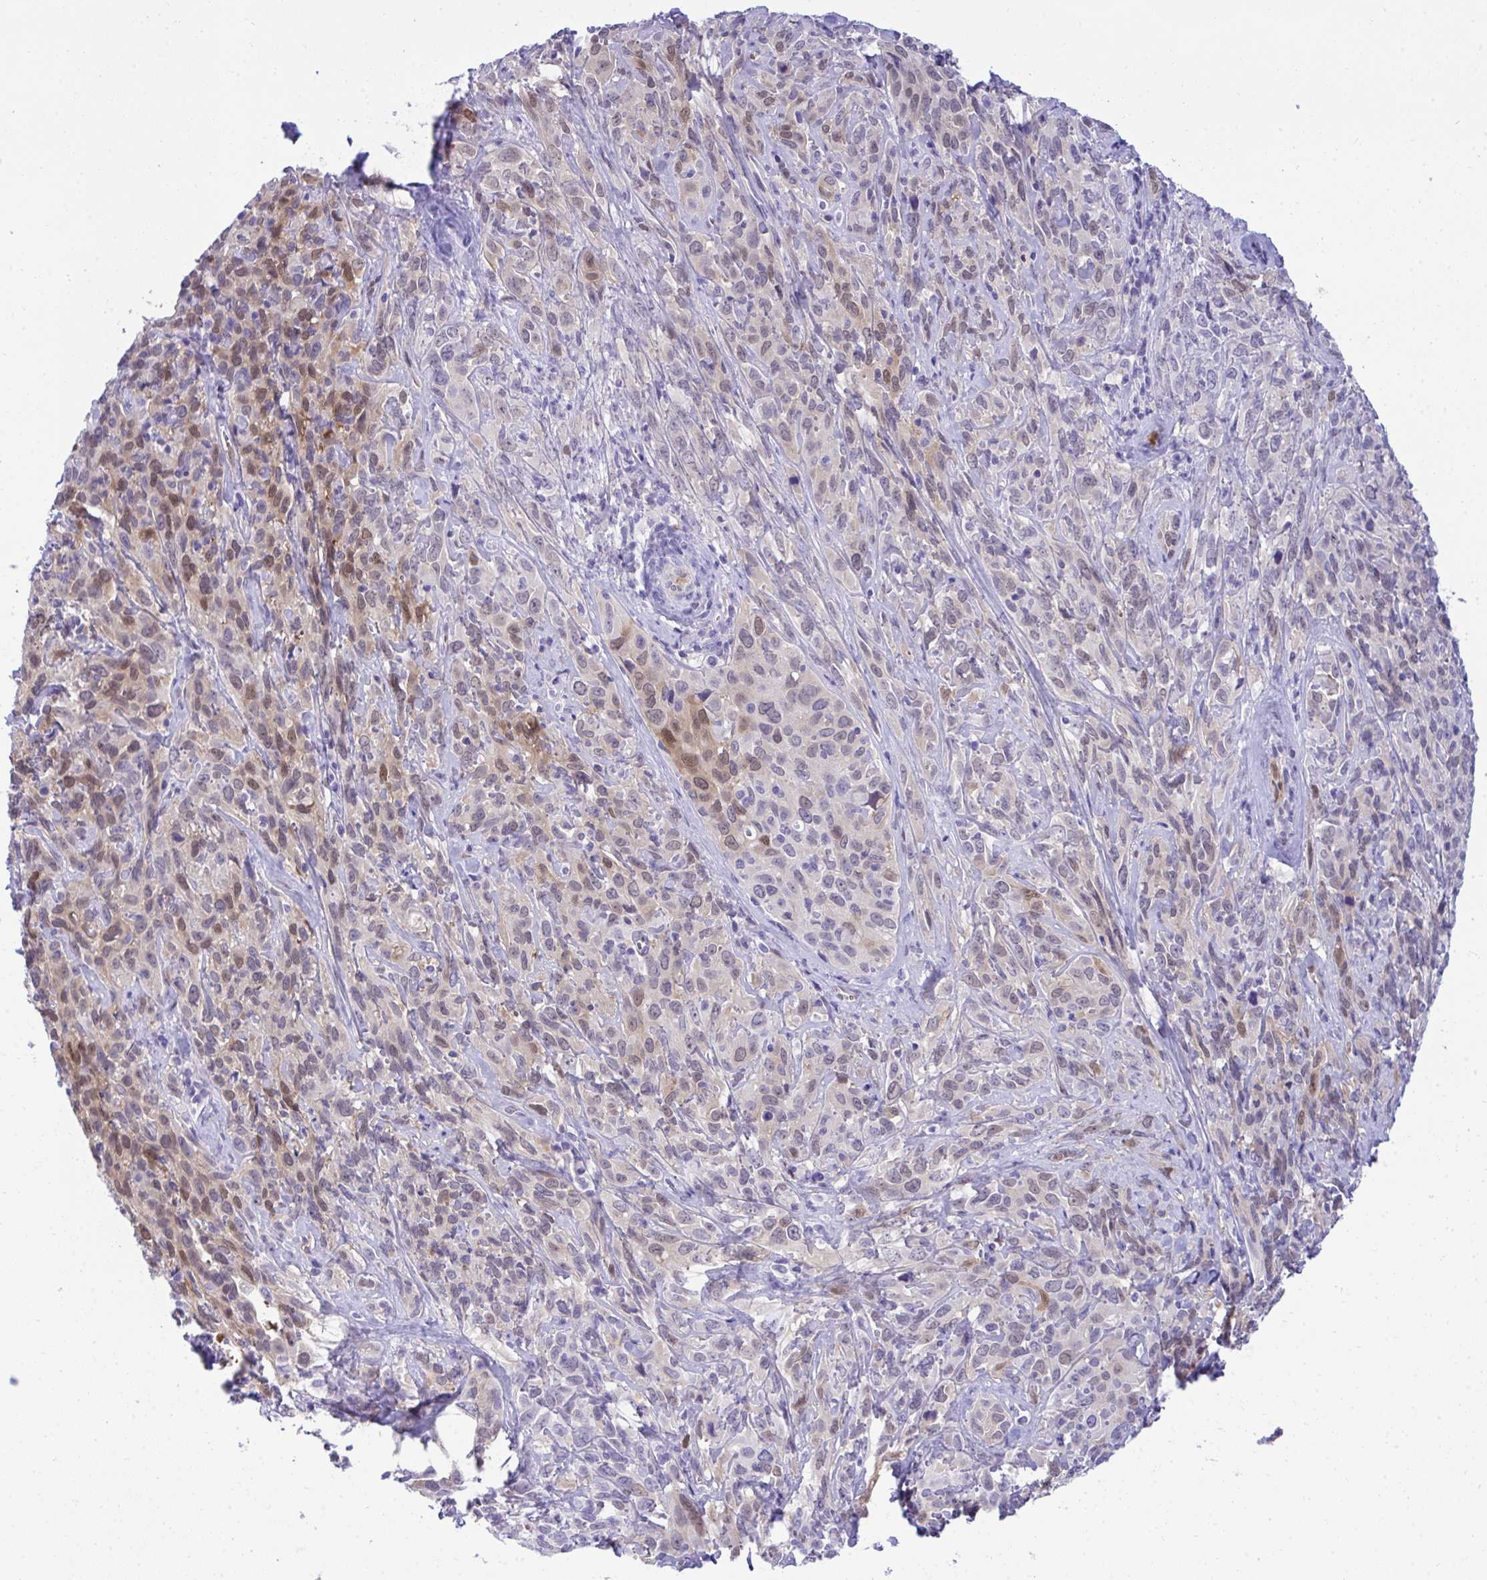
{"staining": {"intensity": "moderate", "quantity": "25%-75%", "location": "cytoplasmic/membranous,nuclear"}, "tissue": "cervical cancer", "cell_type": "Tumor cells", "image_type": "cancer", "snomed": [{"axis": "morphology", "description": "Normal tissue, NOS"}, {"axis": "morphology", "description": "Squamous cell carcinoma, NOS"}, {"axis": "topography", "description": "Cervix"}], "caption": "Brown immunohistochemical staining in squamous cell carcinoma (cervical) demonstrates moderate cytoplasmic/membranous and nuclear staining in approximately 25%-75% of tumor cells.", "gene": "PGM2L1", "patient": {"sex": "female", "age": 51}}